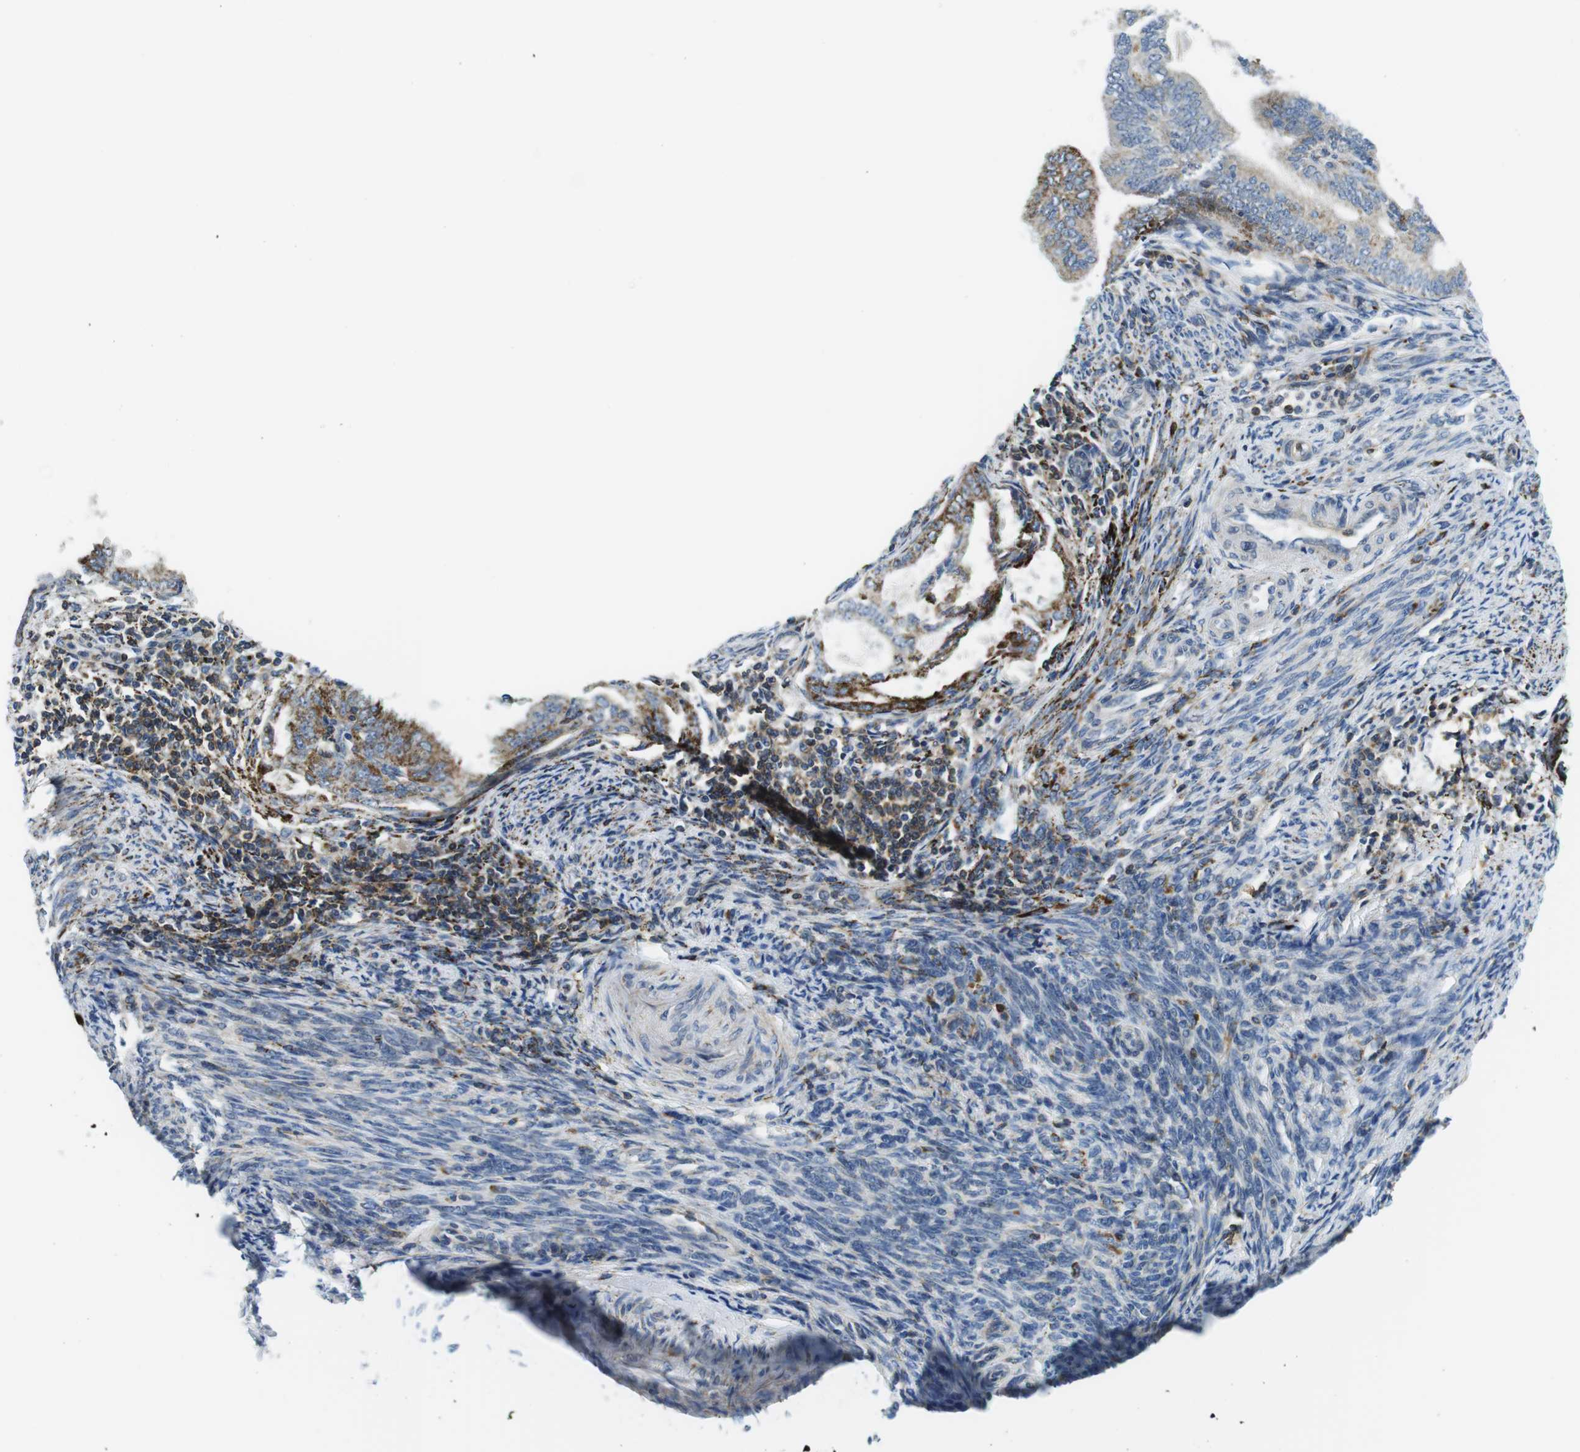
{"staining": {"intensity": "moderate", "quantity": "<25%", "location": "cytoplasmic/membranous"}, "tissue": "endometrial cancer", "cell_type": "Tumor cells", "image_type": "cancer", "snomed": [{"axis": "morphology", "description": "Adenocarcinoma, NOS"}, {"axis": "topography", "description": "Endometrium"}], "caption": "Immunohistochemistry (DAB) staining of endometrial cancer (adenocarcinoma) displays moderate cytoplasmic/membranous protein expression in about <25% of tumor cells.", "gene": "KCNE3", "patient": {"sex": "female", "age": 58}}